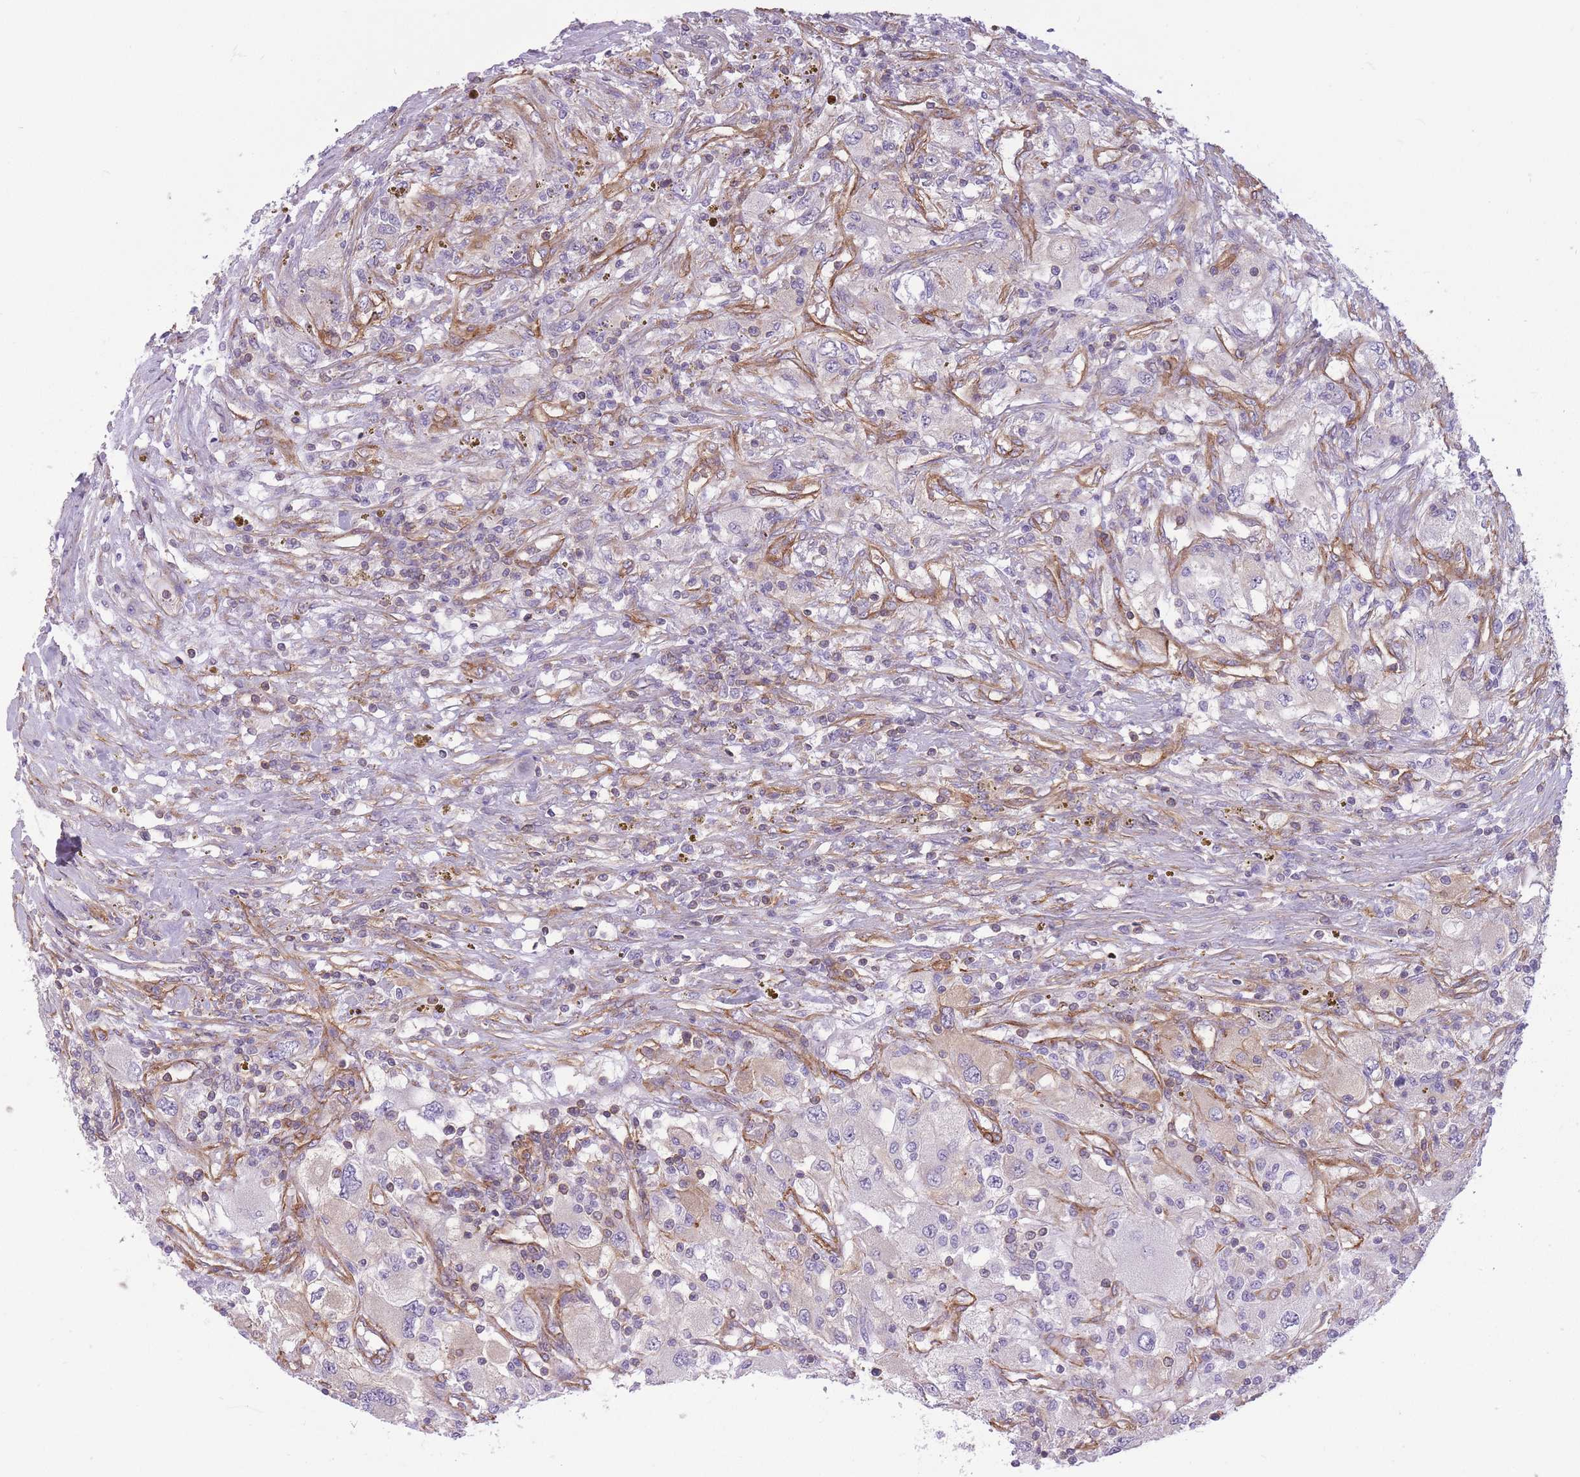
{"staining": {"intensity": "negative", "quantity": "none", "location": "none"}, "tissue": "renal cancer", "cell_type": "Tumor cells", "image_type": "cancer", "snomed": [{"axis": "morphology", "description": "Adenocarcinoma, NOS"}, {"axis": "topography", "description": "Kidney"}], "caption": "An image of human renal adenocarcinoma is negative for staining in tumor cells.", "gene": "ADD1", "patient": {"sex": "female", "age": 67}}